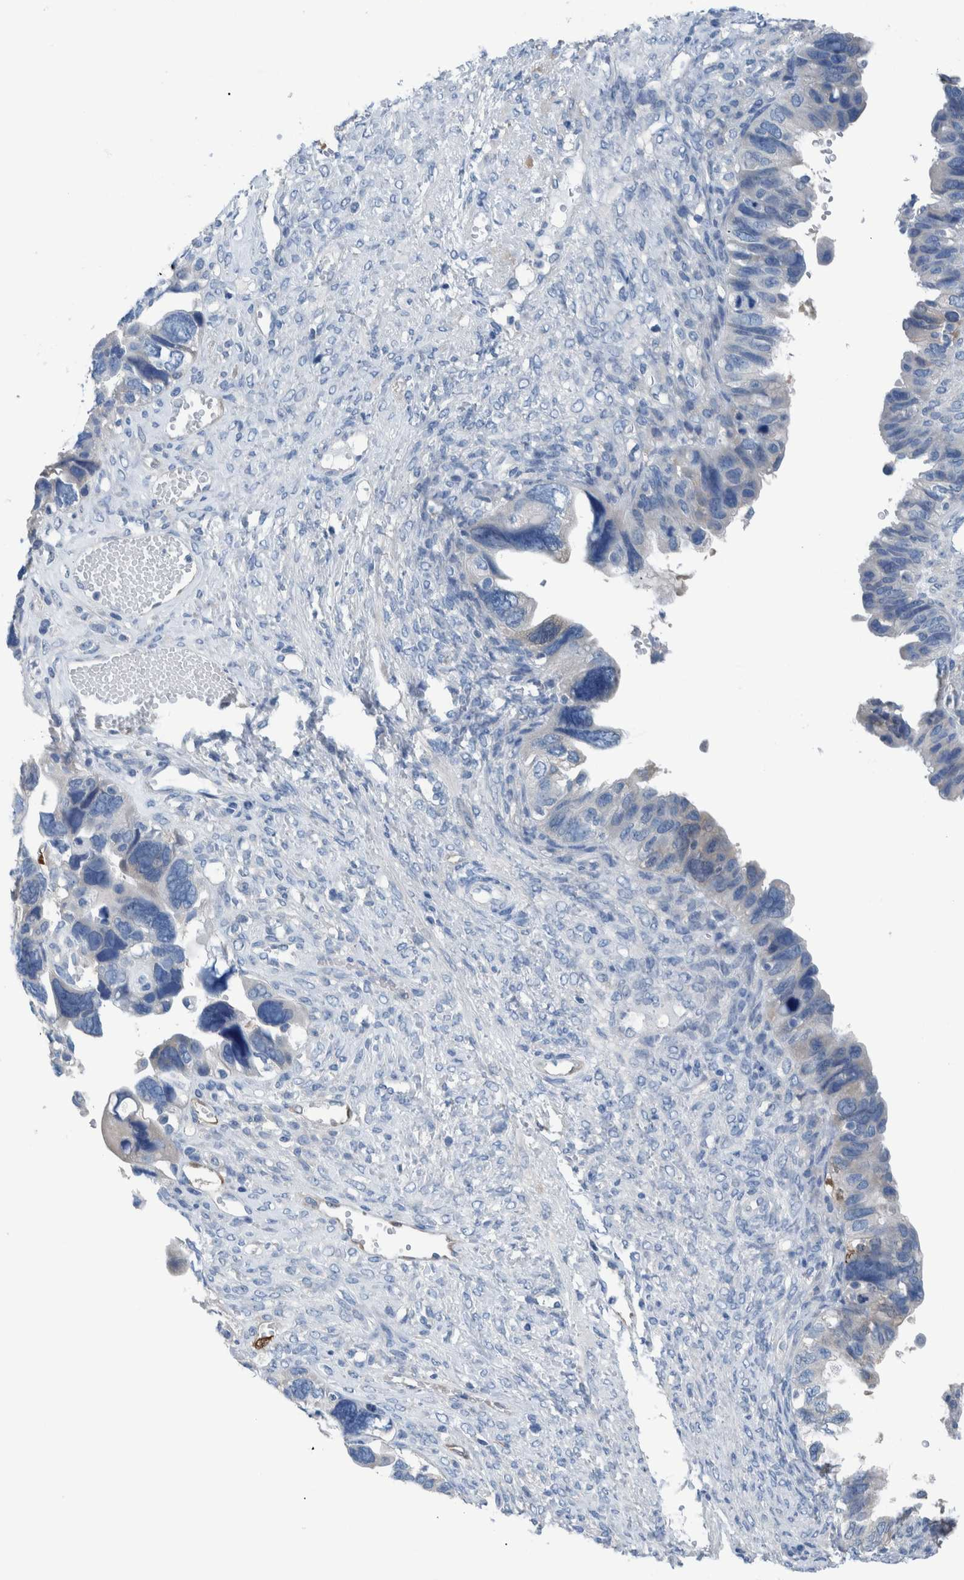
{"staining": {"intensity": "negative", "quantity": "none", "location": "none"}, "tissue": "ovarian cancer", "cell_type": "Tumor cells", "image_type": "cancer", "snomed": [{"axis": "morphology", "description": "Cystadenocarcinoma, serous, NOS"}, {"axis": "topography", "description": "Ovary"}], "caption": "High magnification brightfield microscopy of ovarian cancer (serous cystadenocarcinoma) stained with DAB (3,3'-diaminobenzidine) (brown) and counterstained with hematoxylin (blue): tumor cells show no significant positivity.", "gene": "IDO1", "patient": {"sex": "female", "age": 79}}